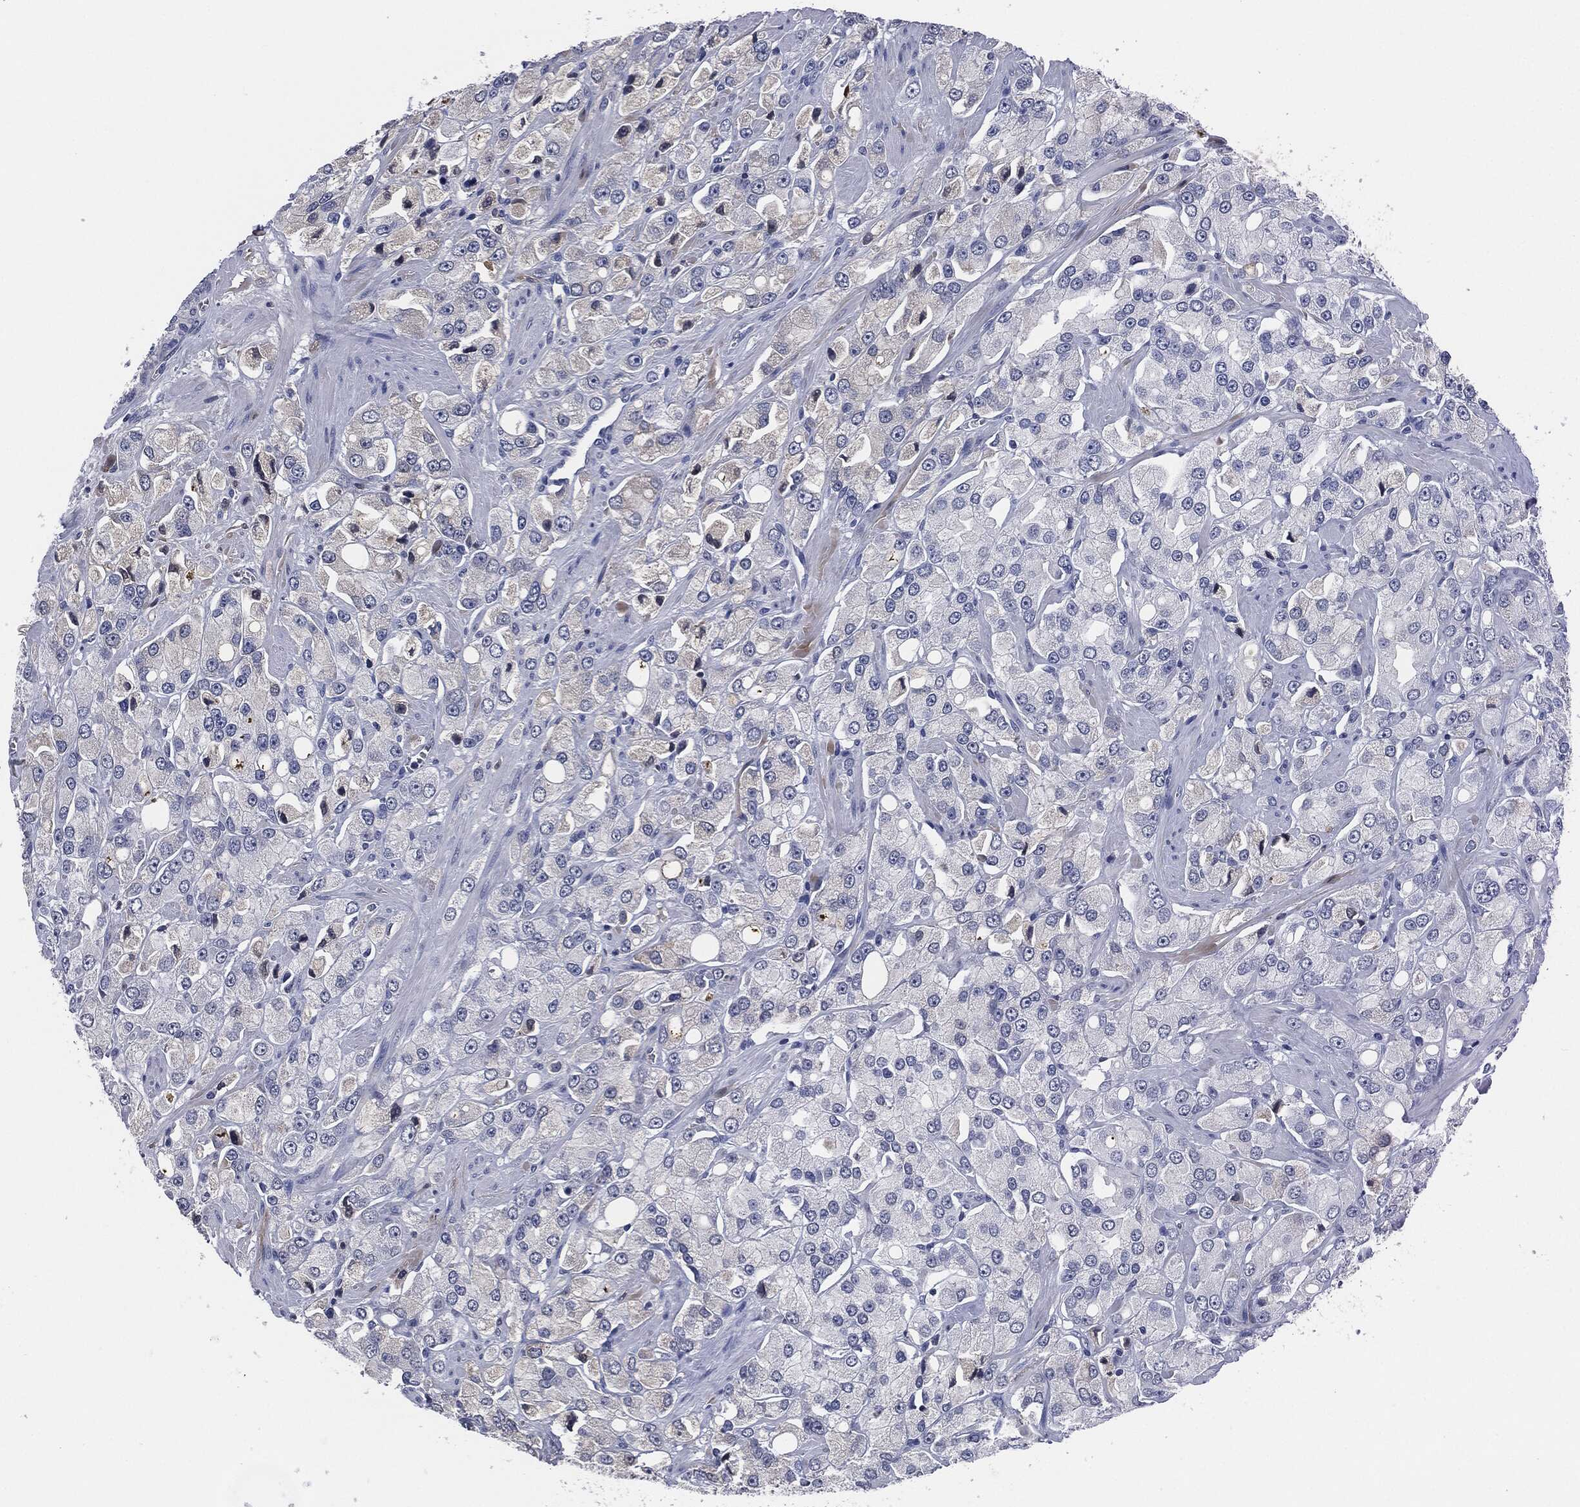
{"staining": {"intensity": "negative", "quantity": "none", "location": "none"}, "tissue": "prostate cancer", "cell_type": "Tumor cells", "image_type": "cancer", "snomed": [{"axis": "morphology", "description": "Adenocarcinoma, NOS"}, {"axis": "topography", "description": "Prostate and seminal vesicle, NOS"}, {"axis": "topography", "description": "Prostate"}], "caption": "Image shows no significant protein positivity in tumor cells of prostate adenocarcinoma.", "gene": "SIGLEC7", "patient": {"sex": "male", "age": 64}}